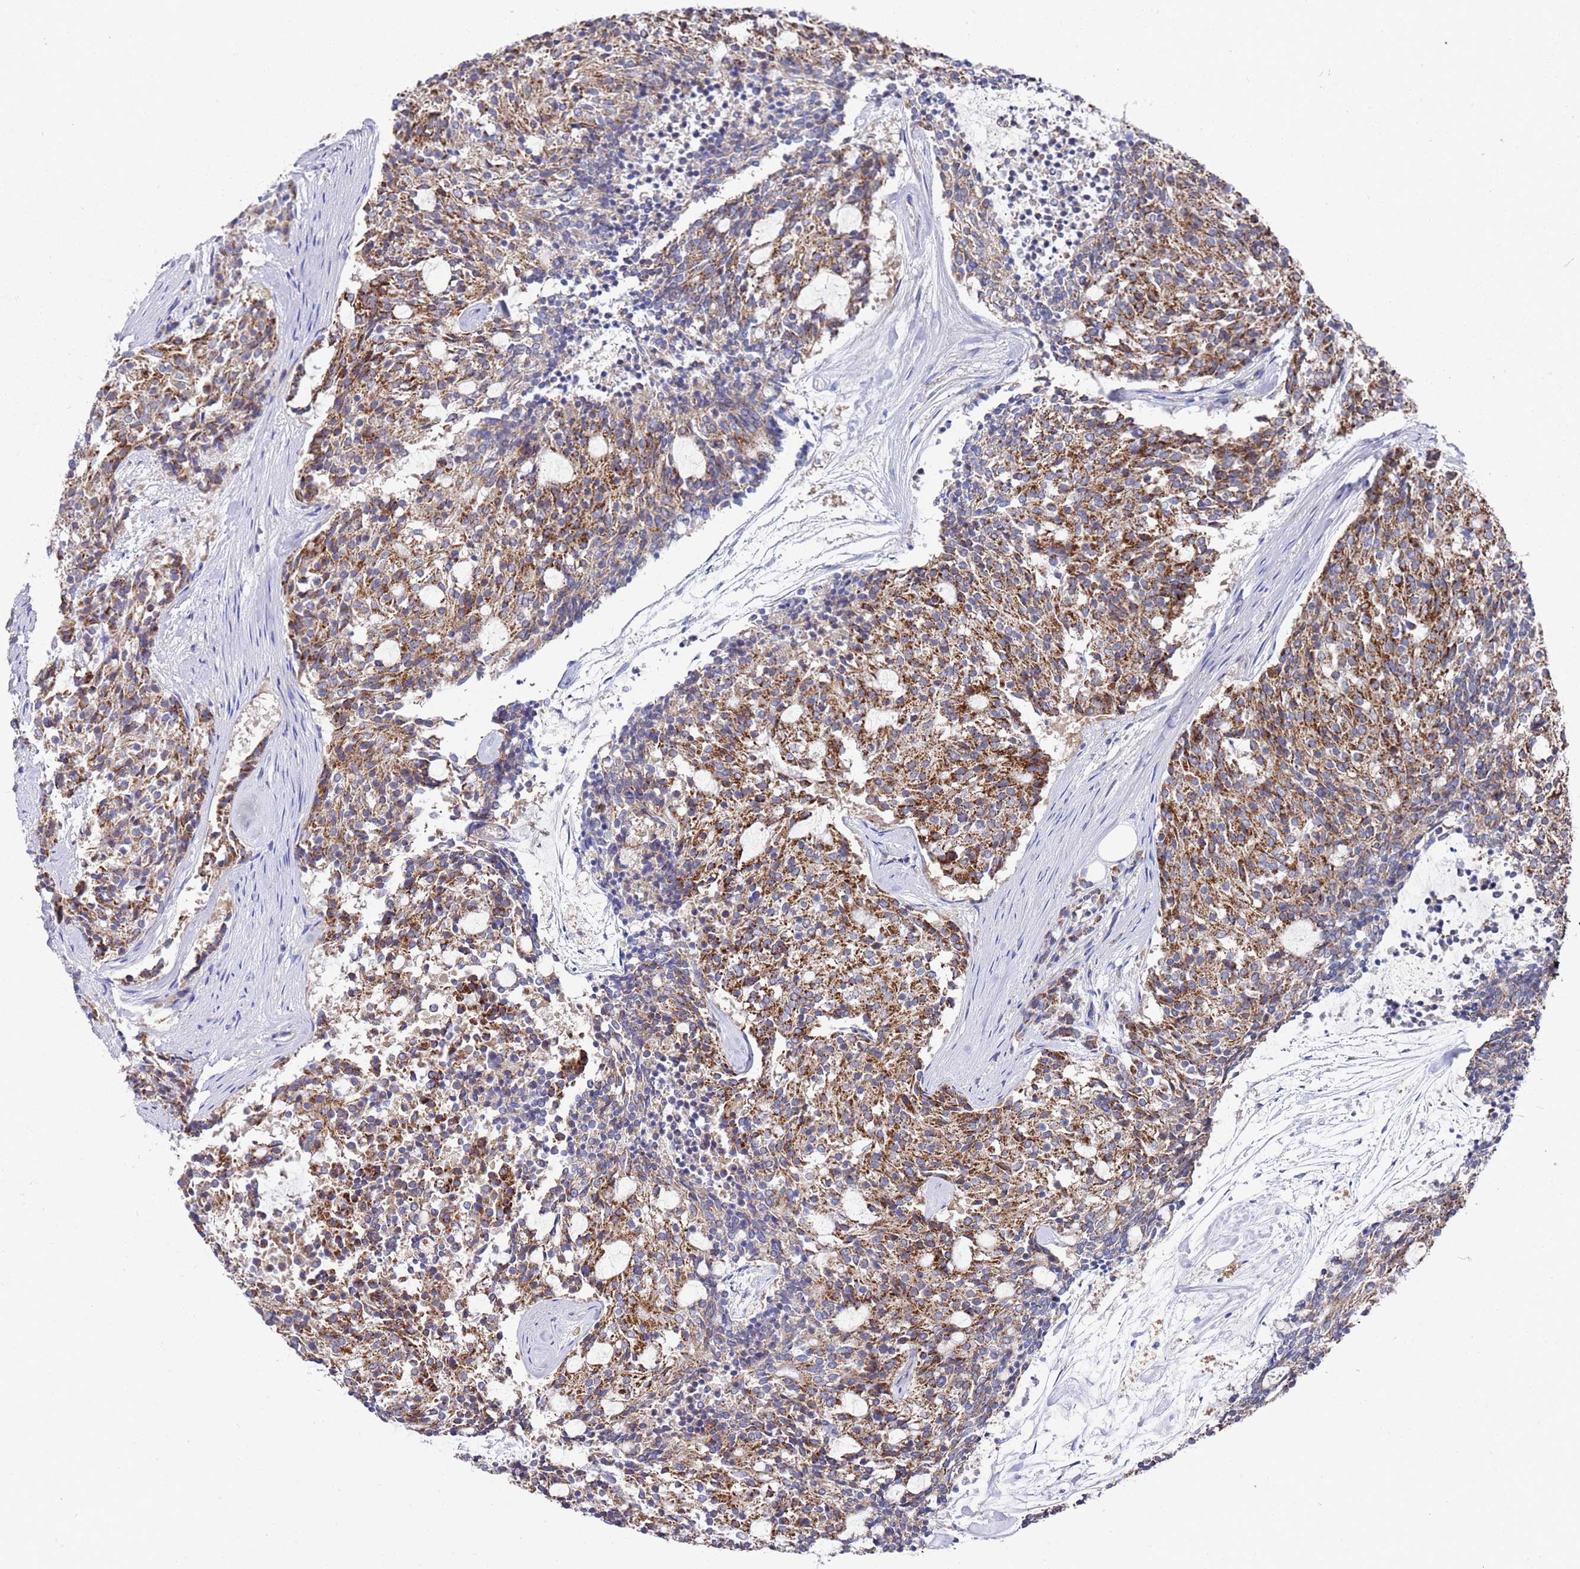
{"staining": {"intensity": "strong", "quantity": ">75%", "location": "cytoplasmic/membranous"}, "tissue": "carcinoid", "cell_type": "Tumor cells", "image_type": "cancer", "snomed": [{"axis": "morphology", "description": "Carcinoid, malignant, NOS"}, {"axis": "topography", "description": "Pancreas"}], "caption": "Strong cytoplasmic/membranous expression is seen in about >75% of tumor cells in carcinoid.", "gene": "NPEPPS", "patient": {"sex": "female", "age": 54}}